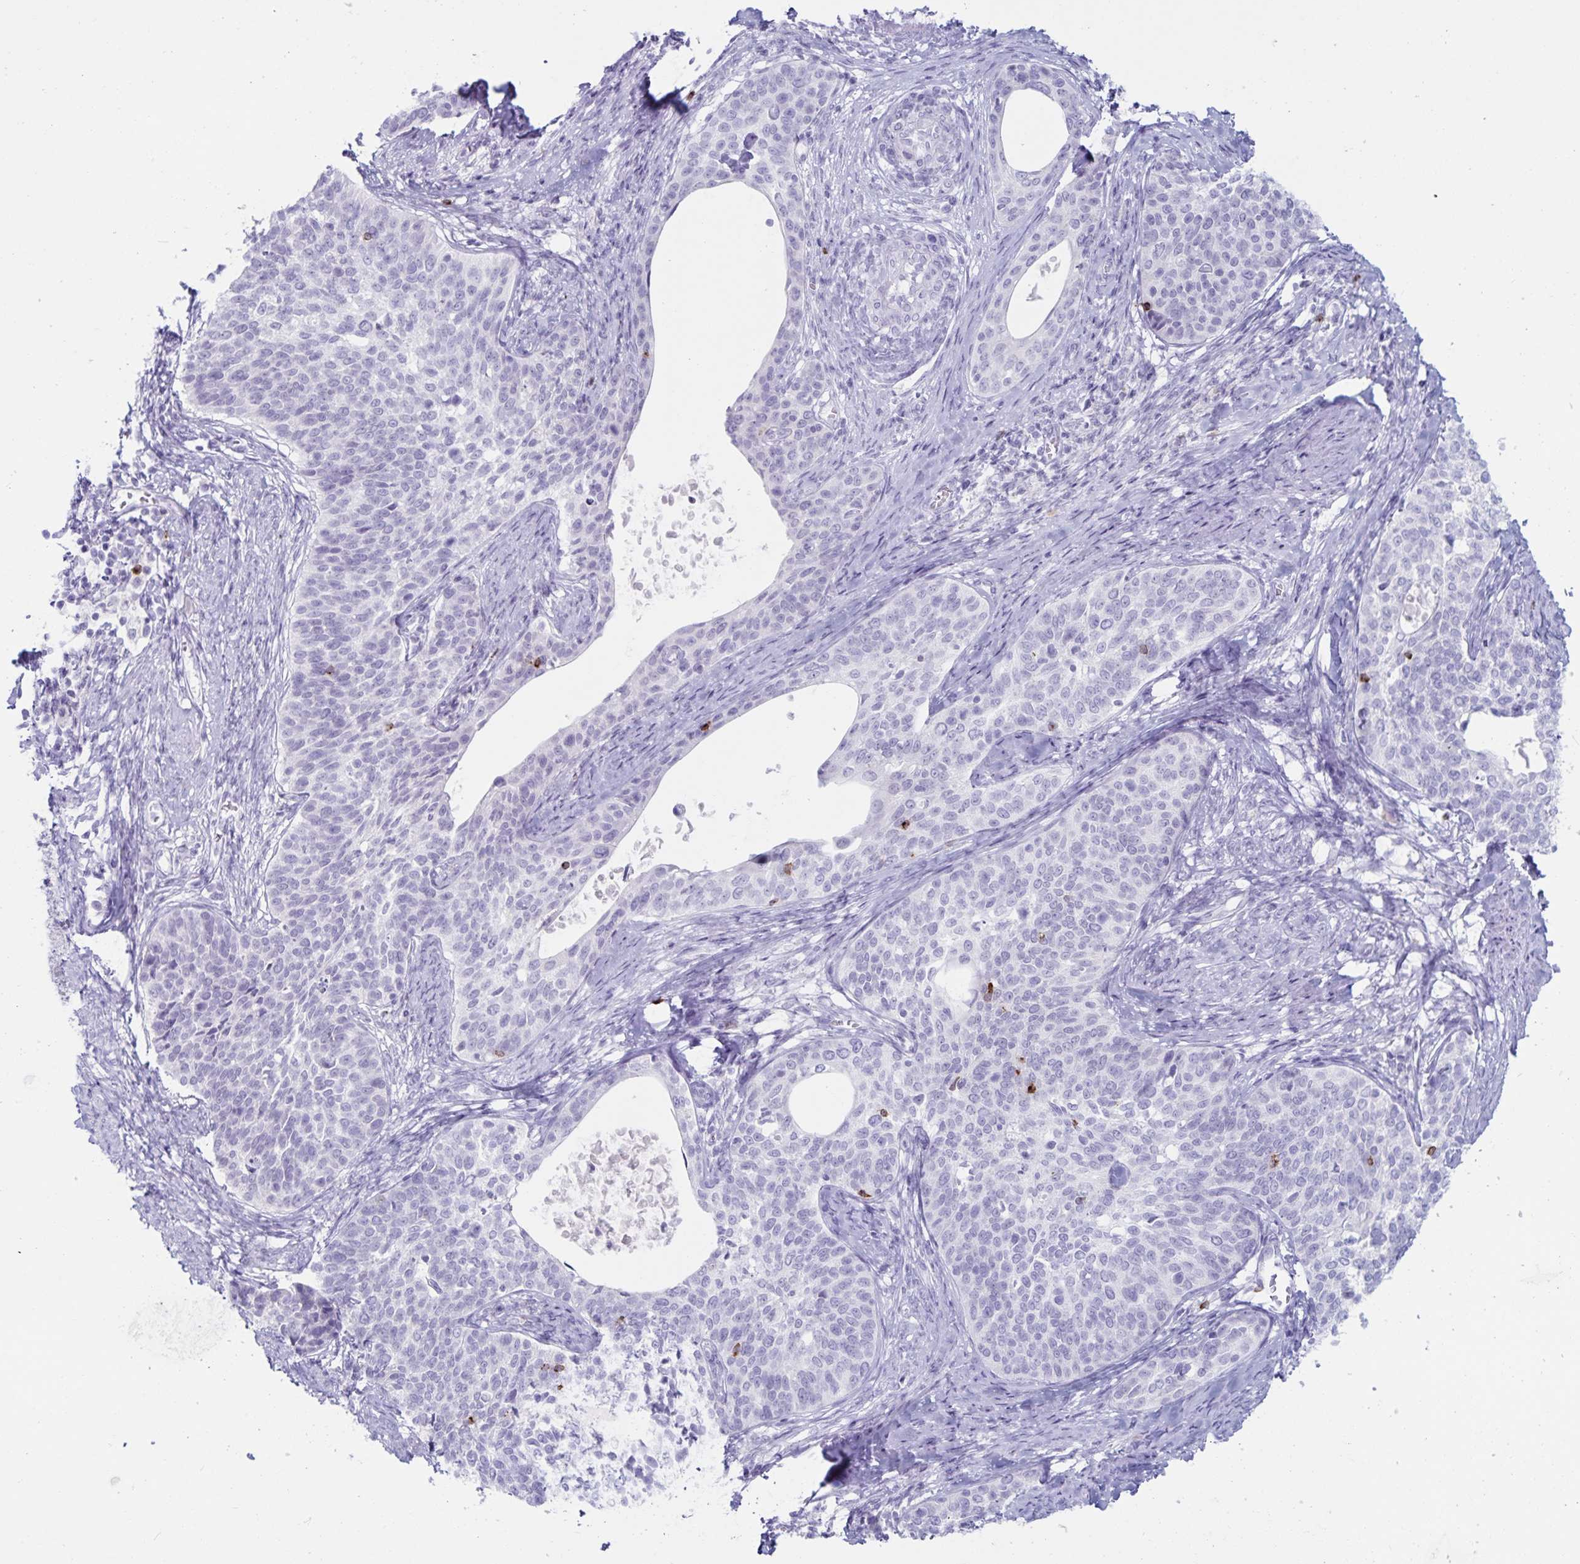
{"staining": {"intensity": "negative", "quantity": "none", "location": "none"}, "tissue": "cervical cancer", "cell_type": "Tumor cells", "image_type": "cancer", "snomed": [{"axis": "morphology", "description": "Squamous cell carcinoma, NOS"}, {"axis": "topography", "description": "Cervix"}], "caption": "Immunohistochemical staining of human cervical cancer shows no significant positivity in tumor cells.", "gene": "GNLY", "patient": {"sex": "female", "age": 69}}